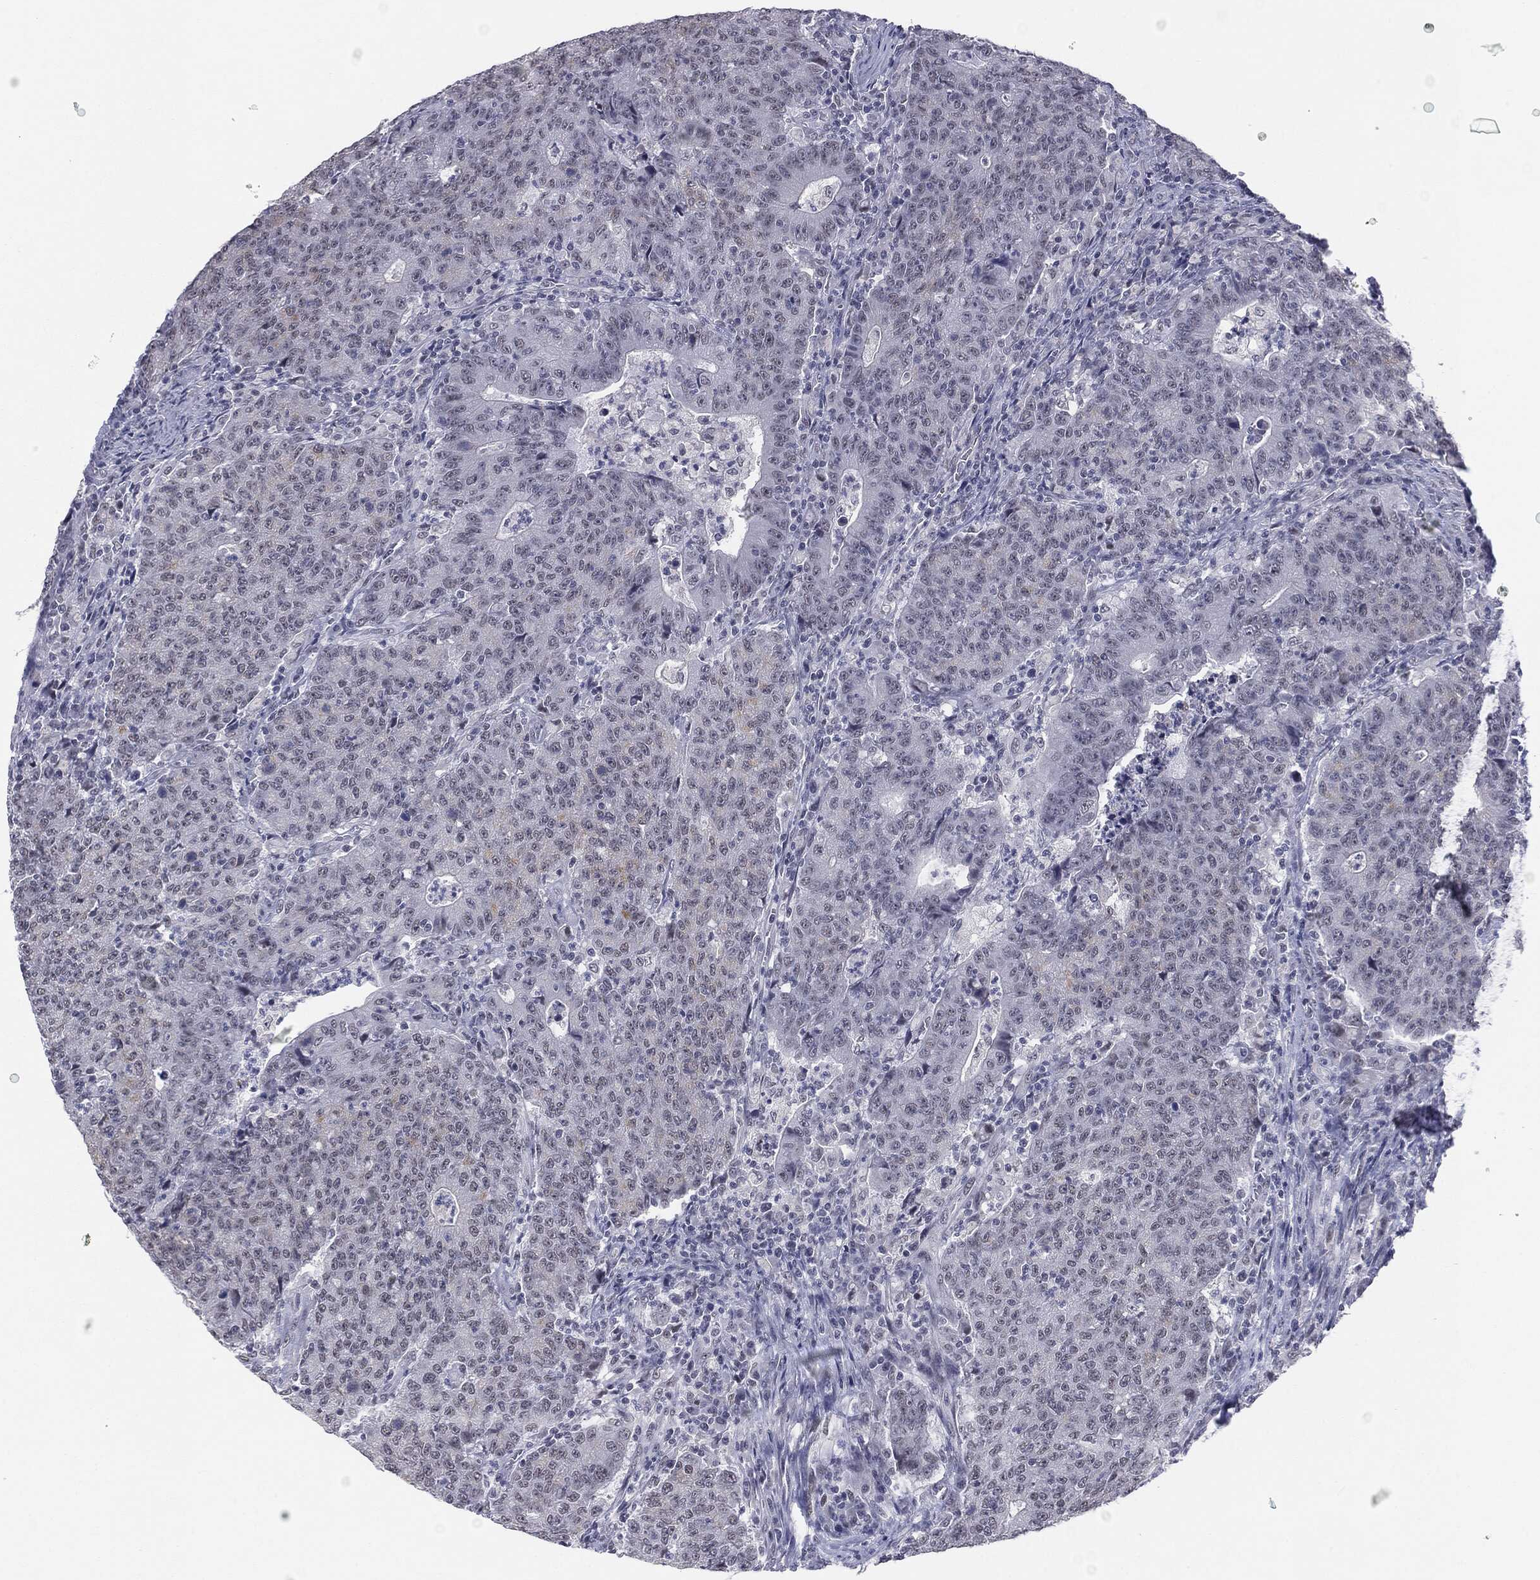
{"staining": {"intensity": "negative", "quantity": "none", "location": "none"}, "tissue": "colorectal cancer", "cell_type": "Tumor cells", "image_type": "cancer", "snomed": [{"axis": "morphology", "description": "Adenocarcinoma, NOS"}, {"axis": "topography", "description": "Colon"}], "caption": "There is no significant expression in tumor cells of adenocarcinoma (colorectal).", "gene": "SLC5A5", "patient": {"sex": "female", "age": 75}}